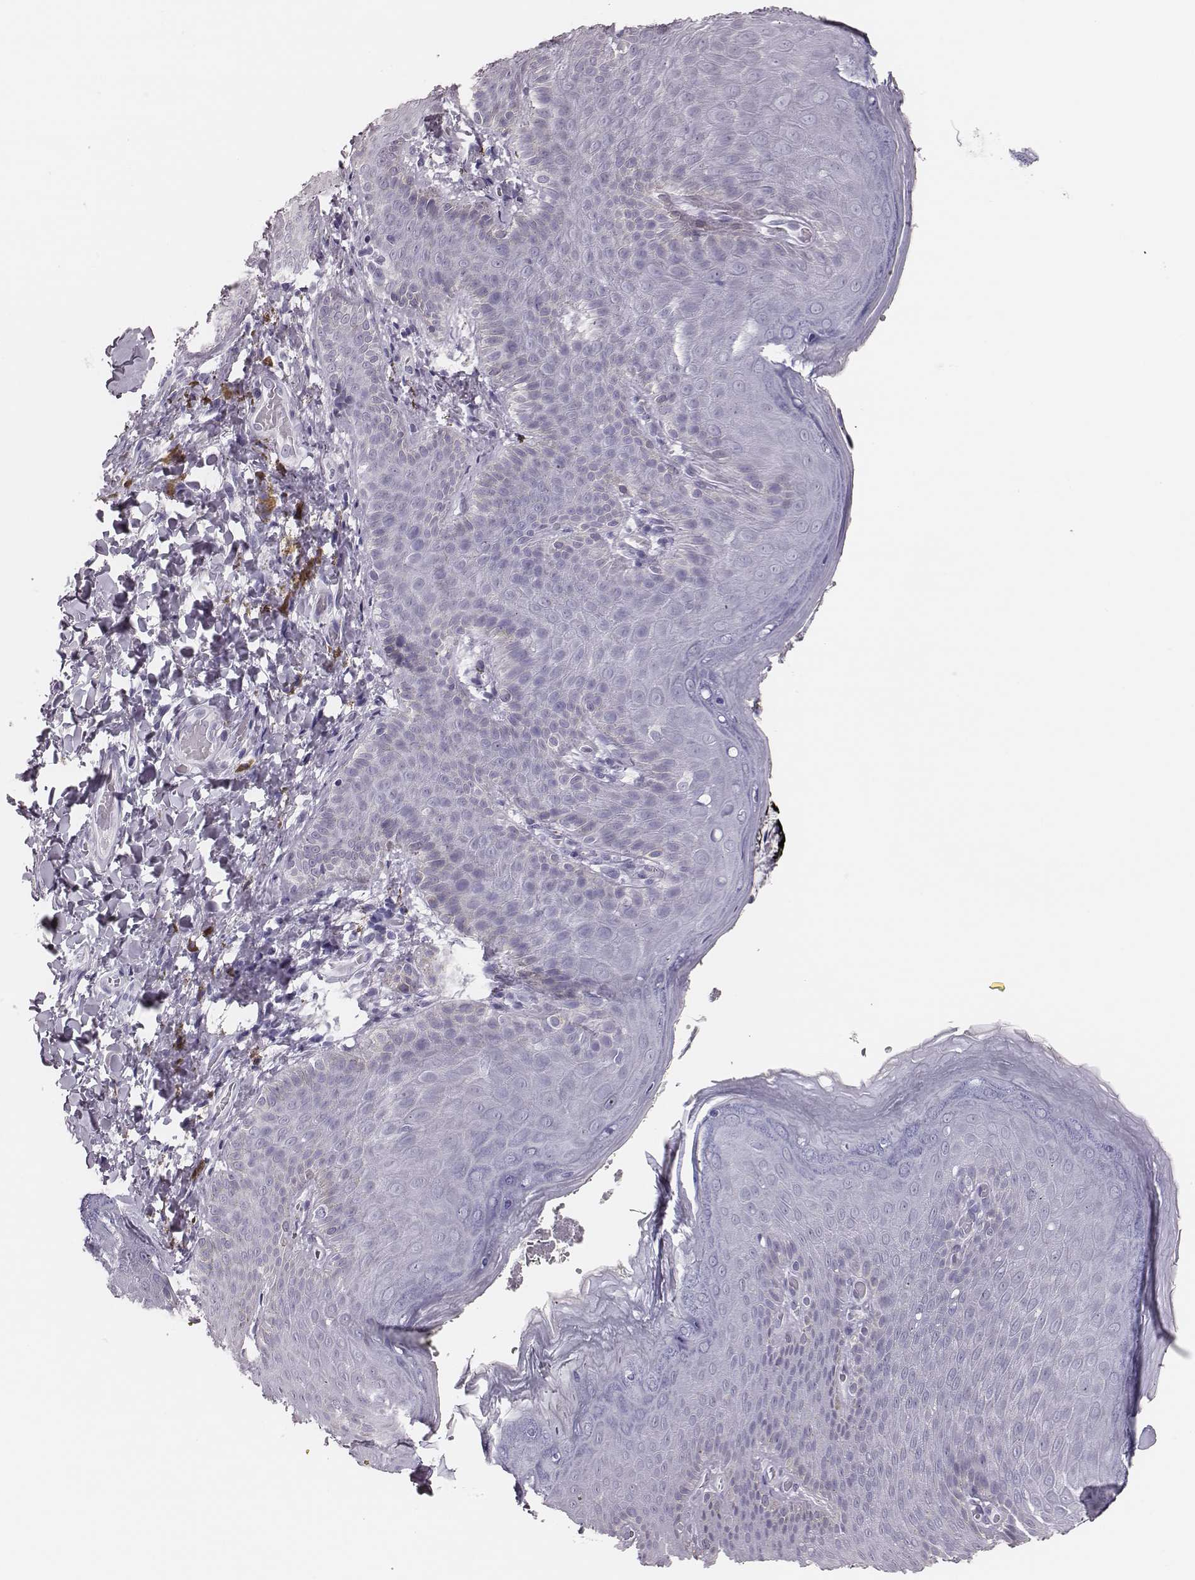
{"staining": {"intensity": "negative", "quantity": "none", "location": "none"}, "tissue": "skin", "cell_type": "Epidermal cells", "image_type": "normal", "snomed": [{"axis": "morphology", "description": "Normal tissue, NOS"}, {"axis": "topography", "description": "Anal"}], "caption": "An IHC histopathology image of unremarkable skin is shown. There is no staining in epidermal cells of skin.", "gene": "H1", "patient": {"sex": "male", "age": 53}}